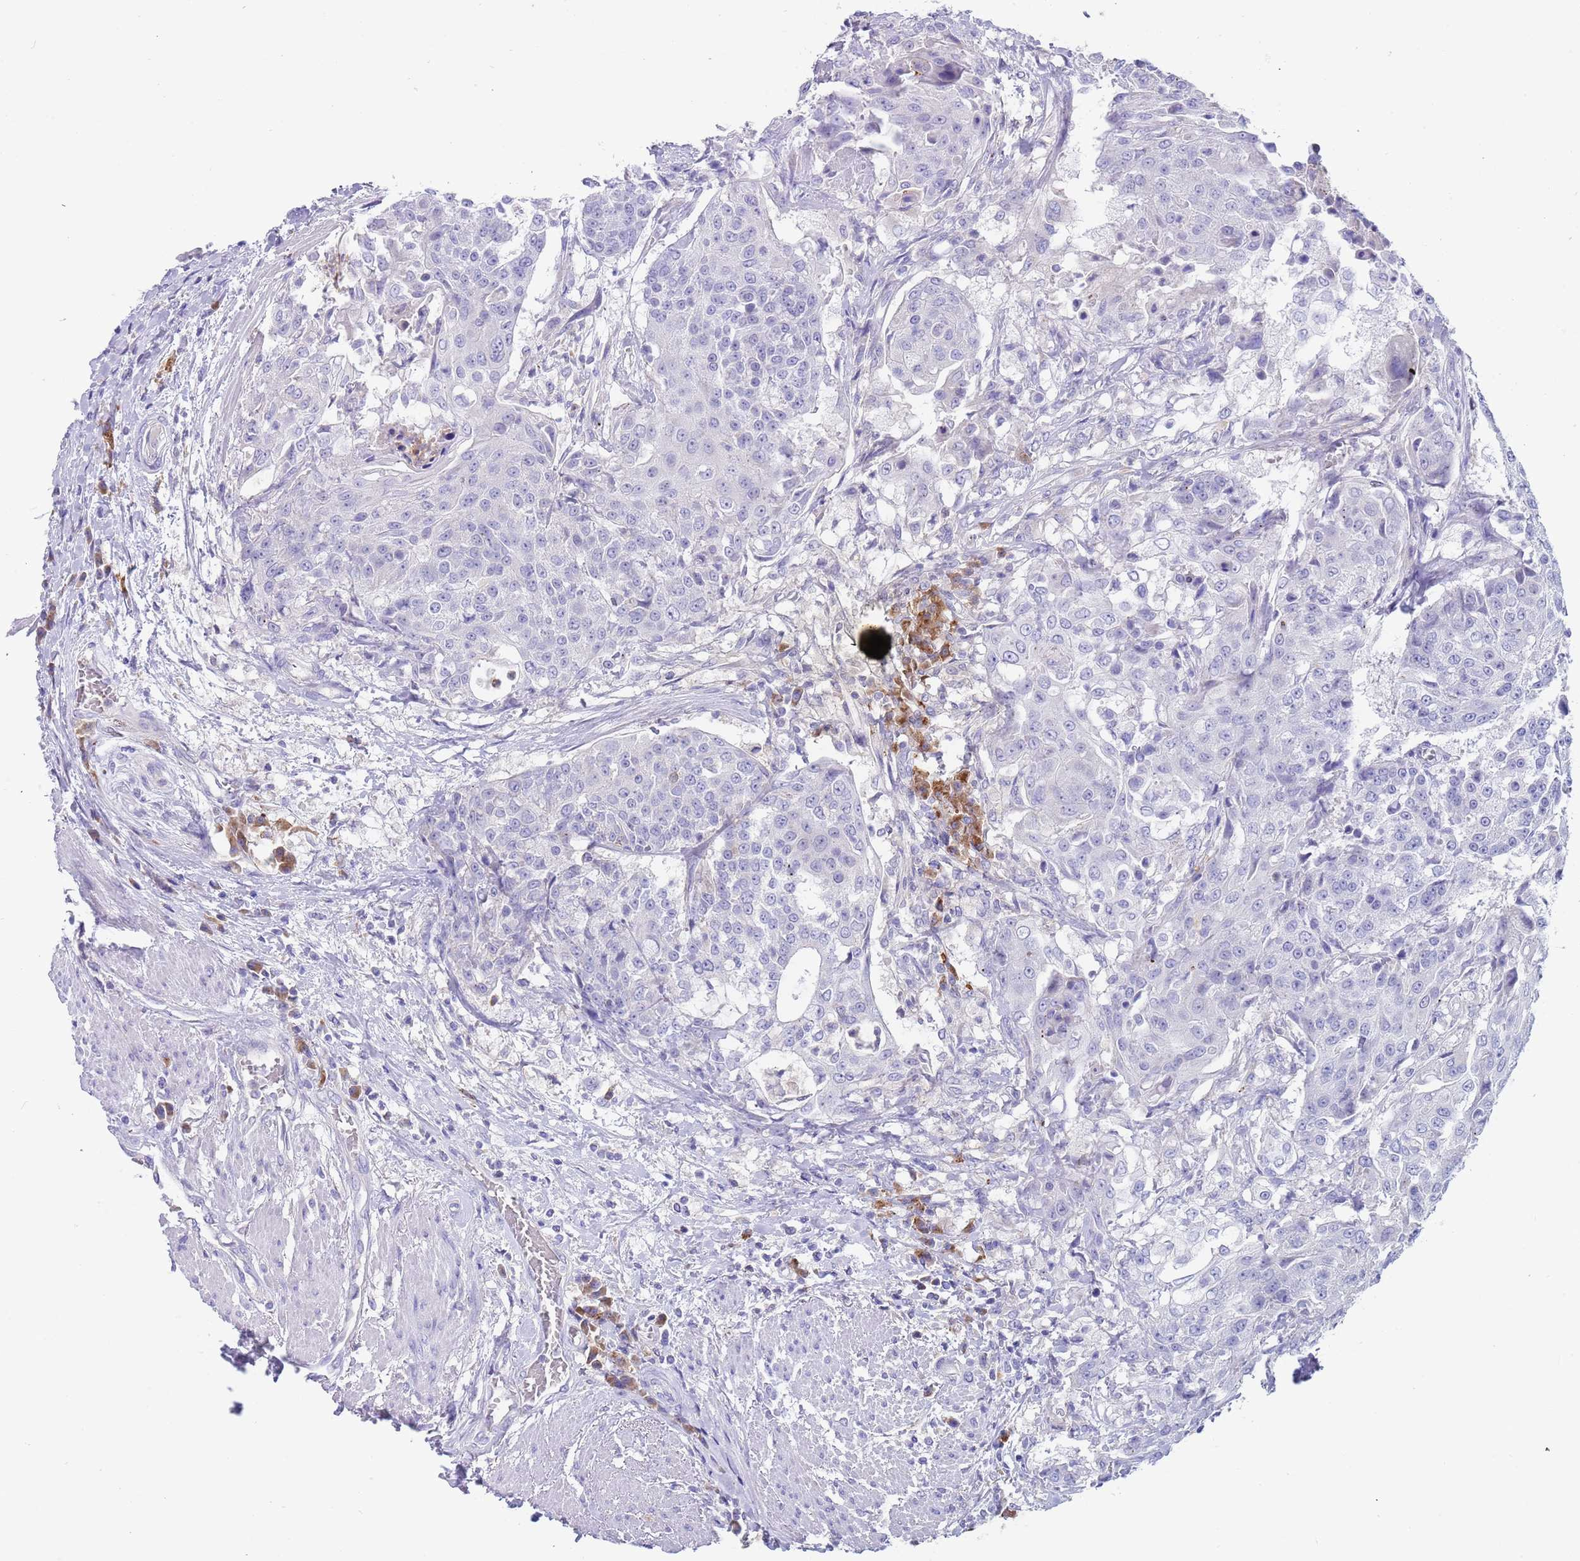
{"staining": {"intensity": "negative", "quantity": "none", "location": "none"}, "tissue": "urothelial cancer", "cell_type": "Tumor cells", "image_type": "cancer", "snomed": [{"axis": "morphology", "description": "Urothelial carcinoma, High grade"}, {"axis": "topography", "description": "Urinary bladder"}], "caption": "This is a photomicrograph of immunohistochemistry staining of urothelial cancer, which shows no staining in tumor cells.", "gene": "TYW1", "patient": {"sex": "female", "age": 63}}